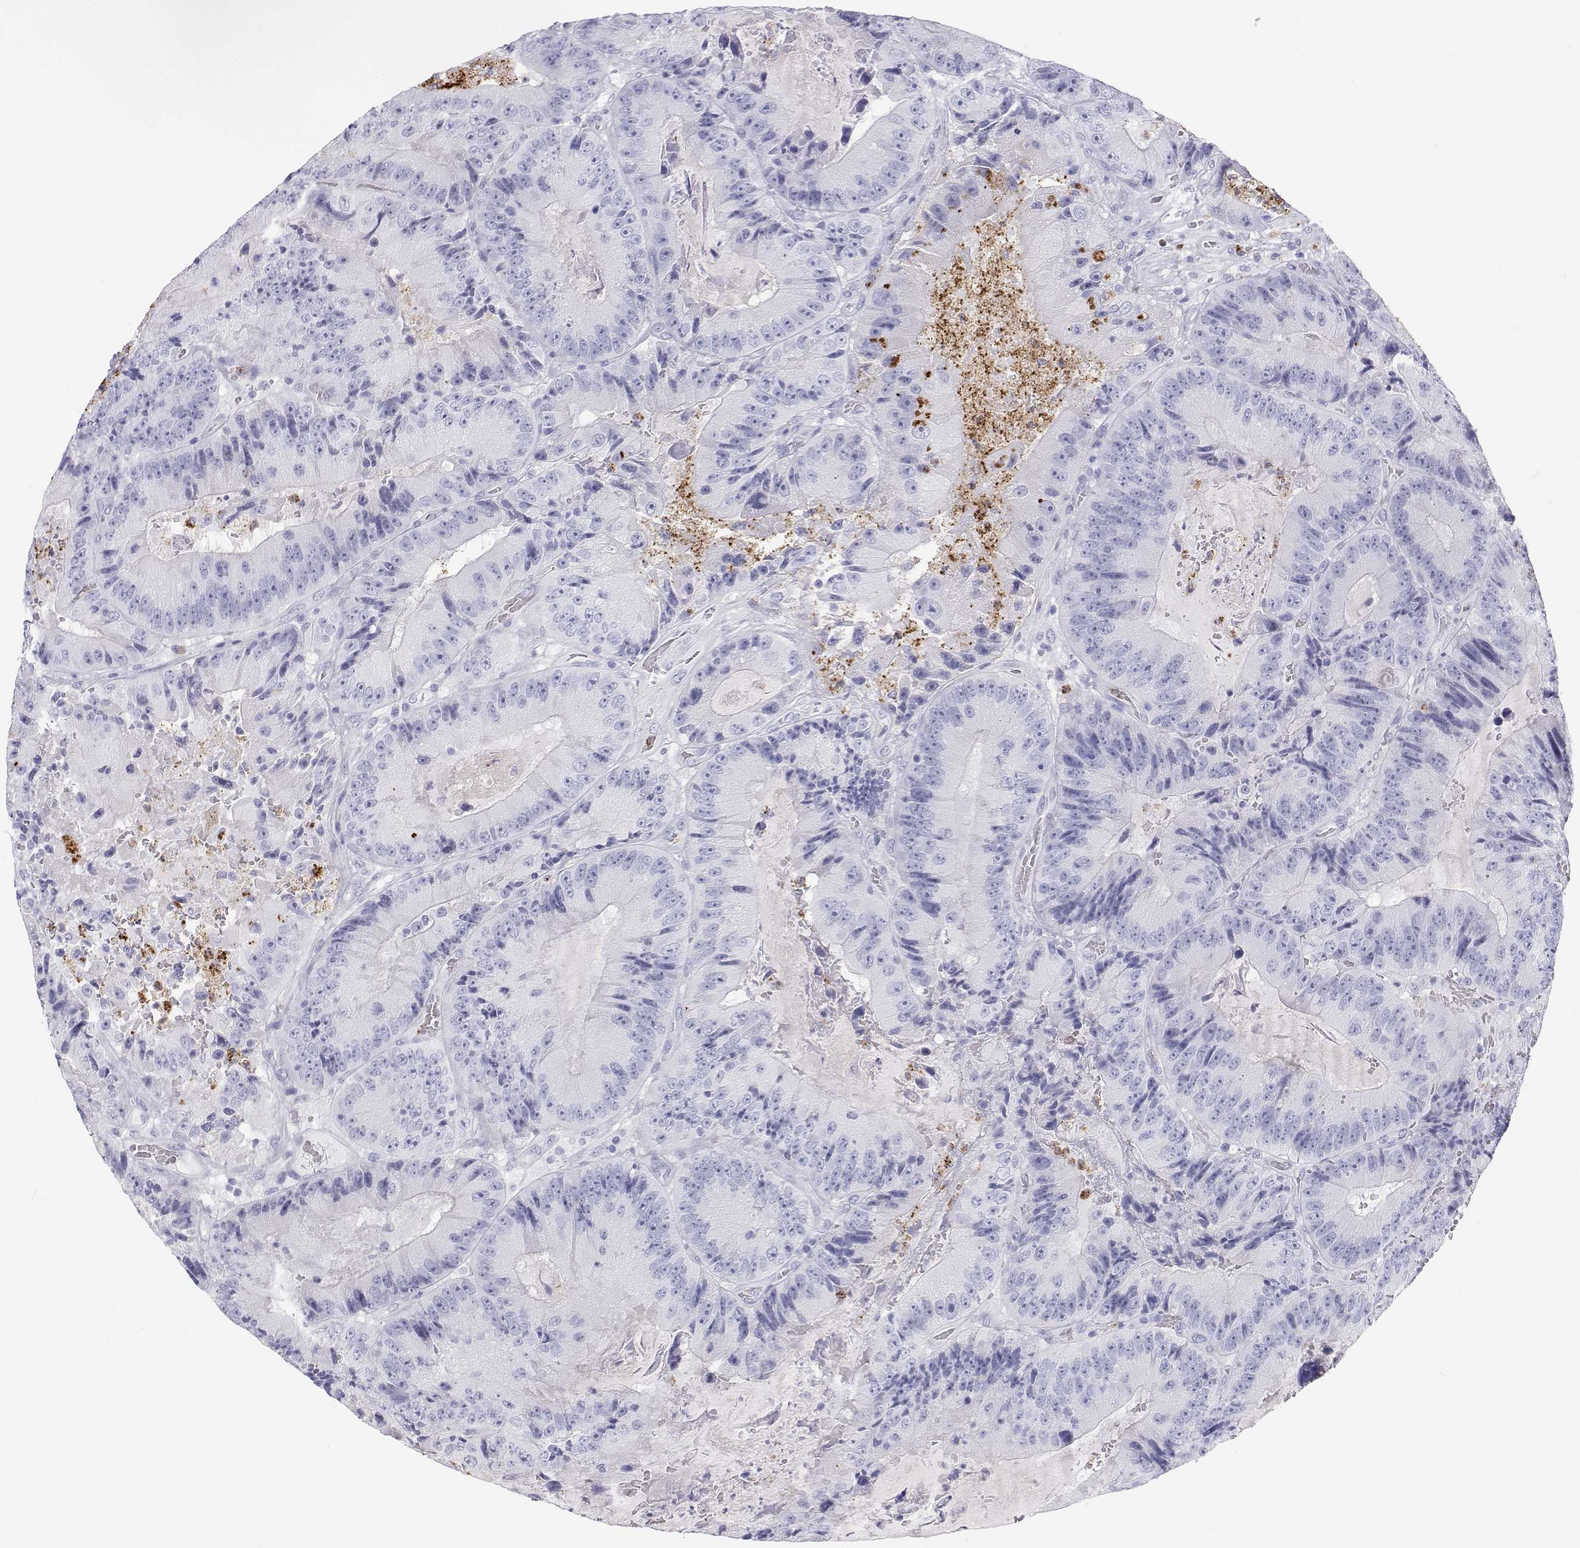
{"staining": {"intensity": "negative", "quantity": "none", "location": "none"}, "tissue": "colorectal cancer", "cell_type": "Tumor cells", "image_type": "cancer", "snomed": [{"axis": "morphology", "description": "Adenocarcinoma, NOS"}, {"axis": "topography", "description": "Colon"}], "caption": "An immunohistochemistry image of colorectal cancer is shown. There is no staining in tumor cells of colorectal cancer. Brightfield microscopy of immunohistochemistry (IHC) stained with DAB (brown) and hematoxylin (blue), captured at high magnification.", "gene": "SFTPB", "patient": {"sex": "female", "age": 86}}